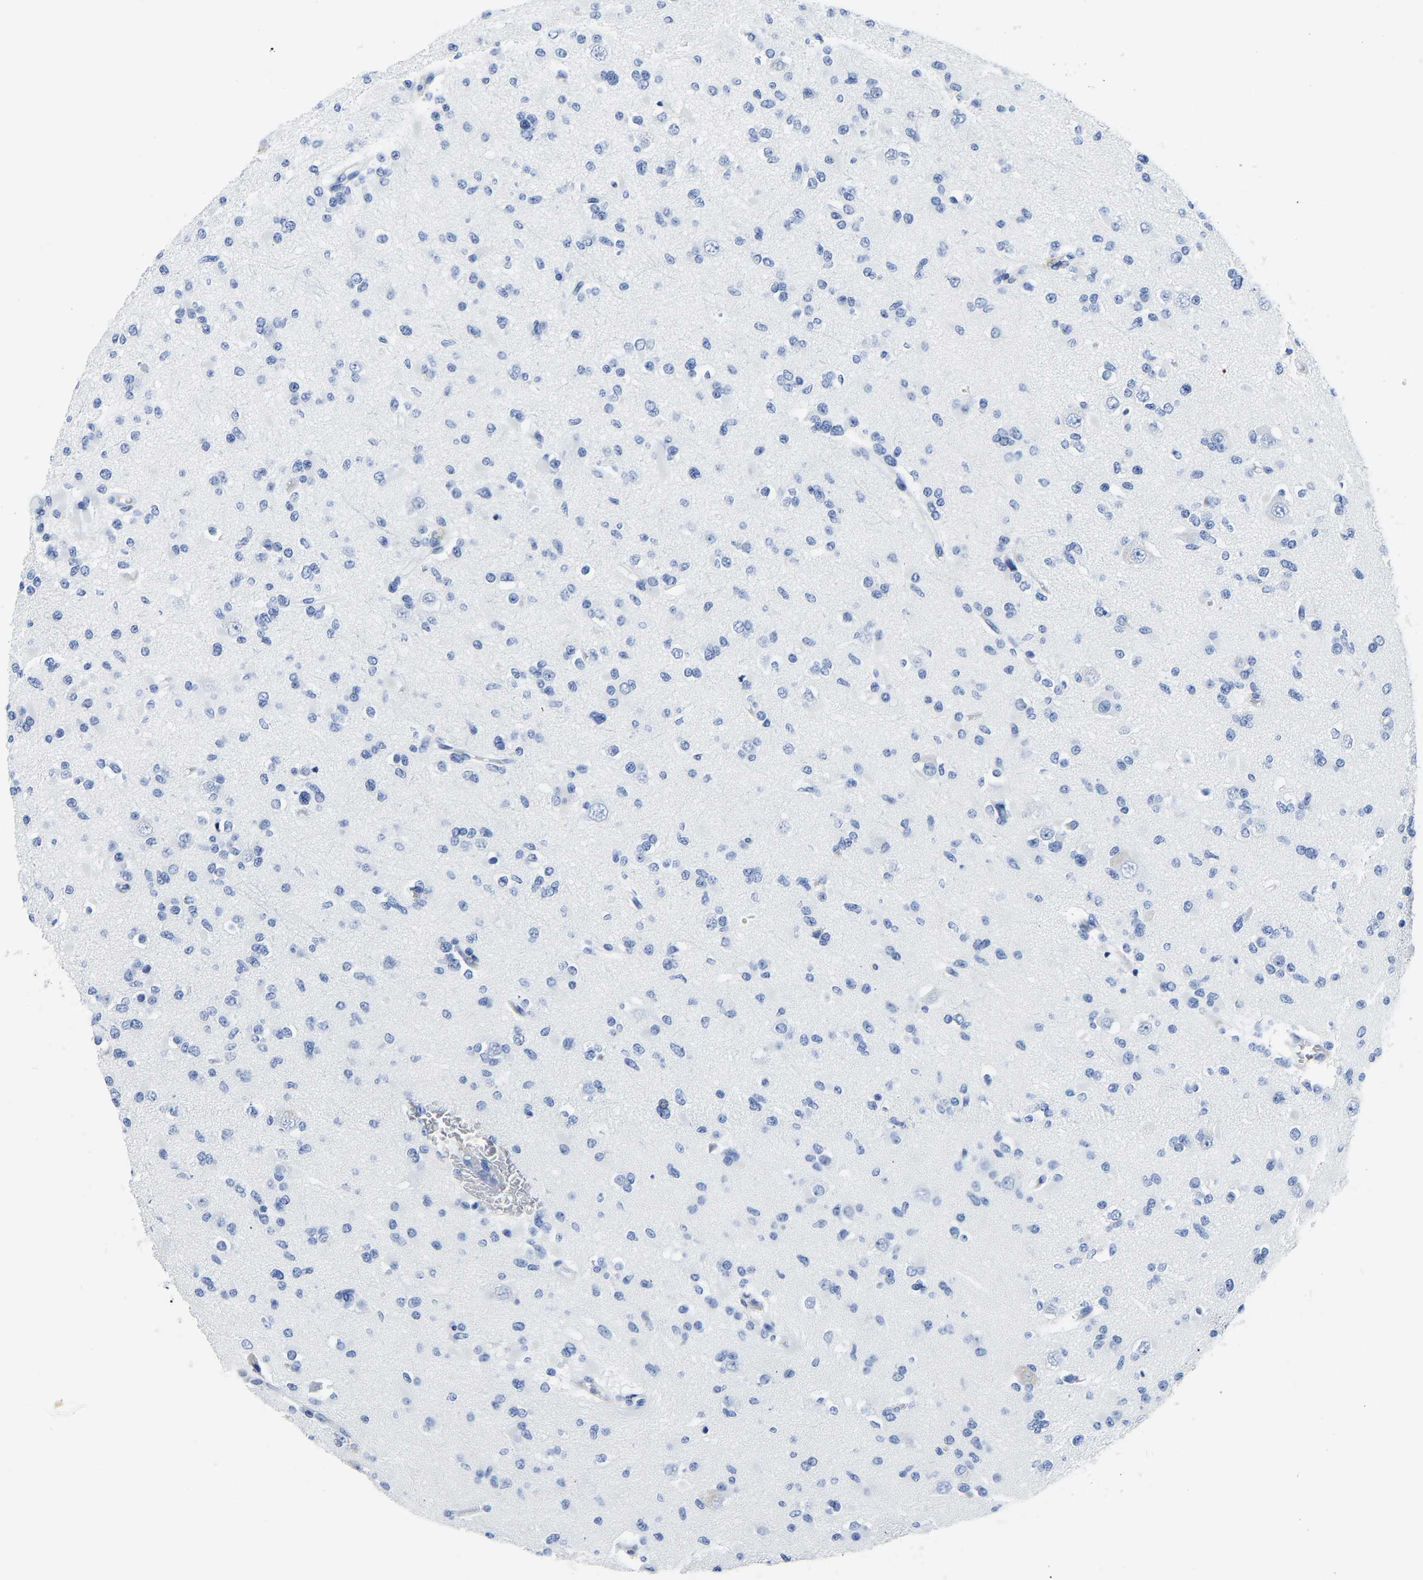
{"staining": {"intensity": "negative", "quantity": "none", "location": "none"}, "tissue": "glioma", "cell_type": "Tumor cells", "image_type": "cancer", "snomed": [{"axis": "morphology", "description": "Glioma, malignant, Low grade"}, {"axis": "topography", "description": "Brain"}], "caption": "High power microscopy photomicrograph of an IHC image of glioma, revealing no significant expression in tumor cells.", "gene": "IMPG2", "patient": {"sex": "female", "age": 22}}